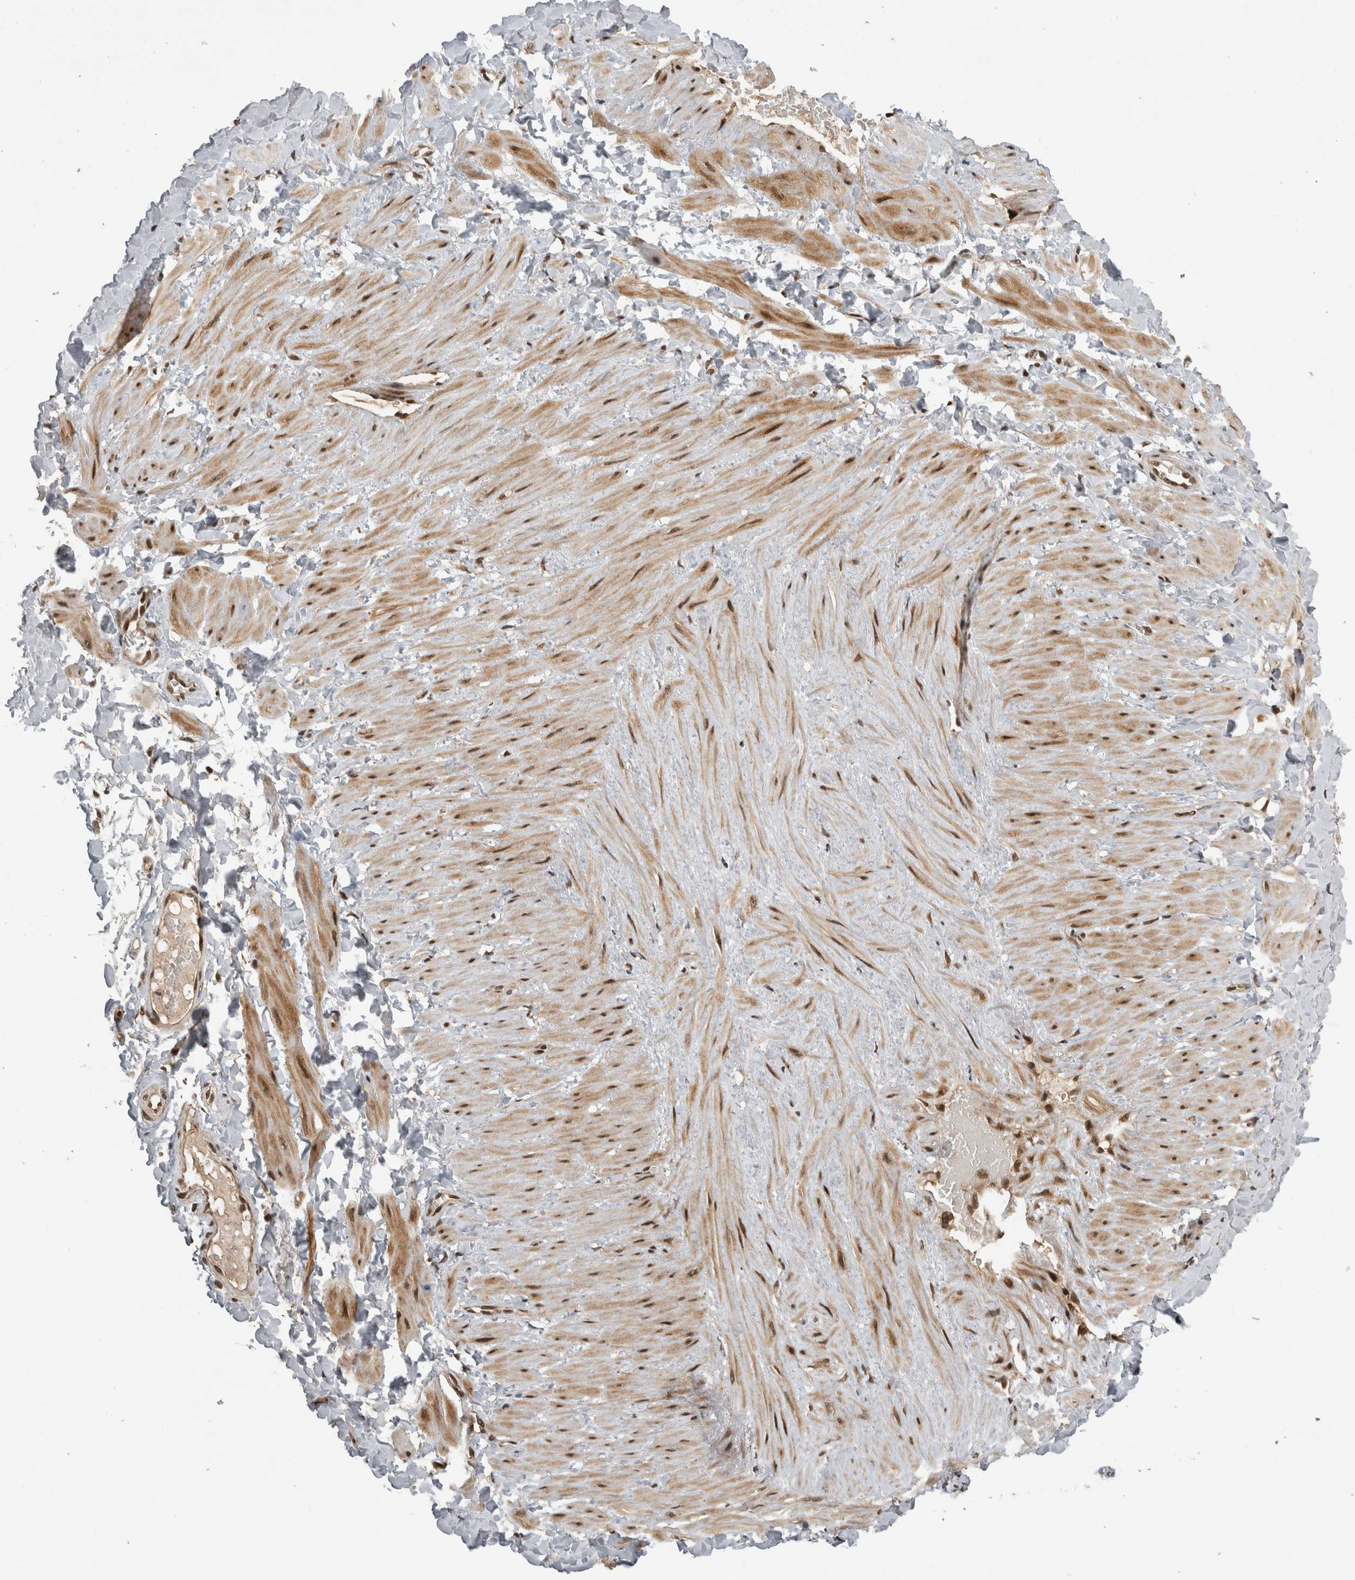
{"staining": {"intensity": "strong", "quantity": ">75%", "location": "nuclear"}, "tissue": "adipose tissue", "cell_type": "Adipocytes", "image_type": "normal", "snomed": [{"axis": "morphology", "description": "Normal tissue, NOS"}, {"axis": "topography", "description": "Adipose tissue"}, {"axis": "topography", "description": "Vascular tissue"}, {"axis": "topography", "description": "Peripheral nerve tissue"}], "caption": "IHC micrograph of normal human adipose tissue stained for a protein (brown), which shows high levels of strong nuclear expression in approximately >75% of adipocytes.", "gene": "CPSF2", "patient": {"sex": "male", "age": 25}}